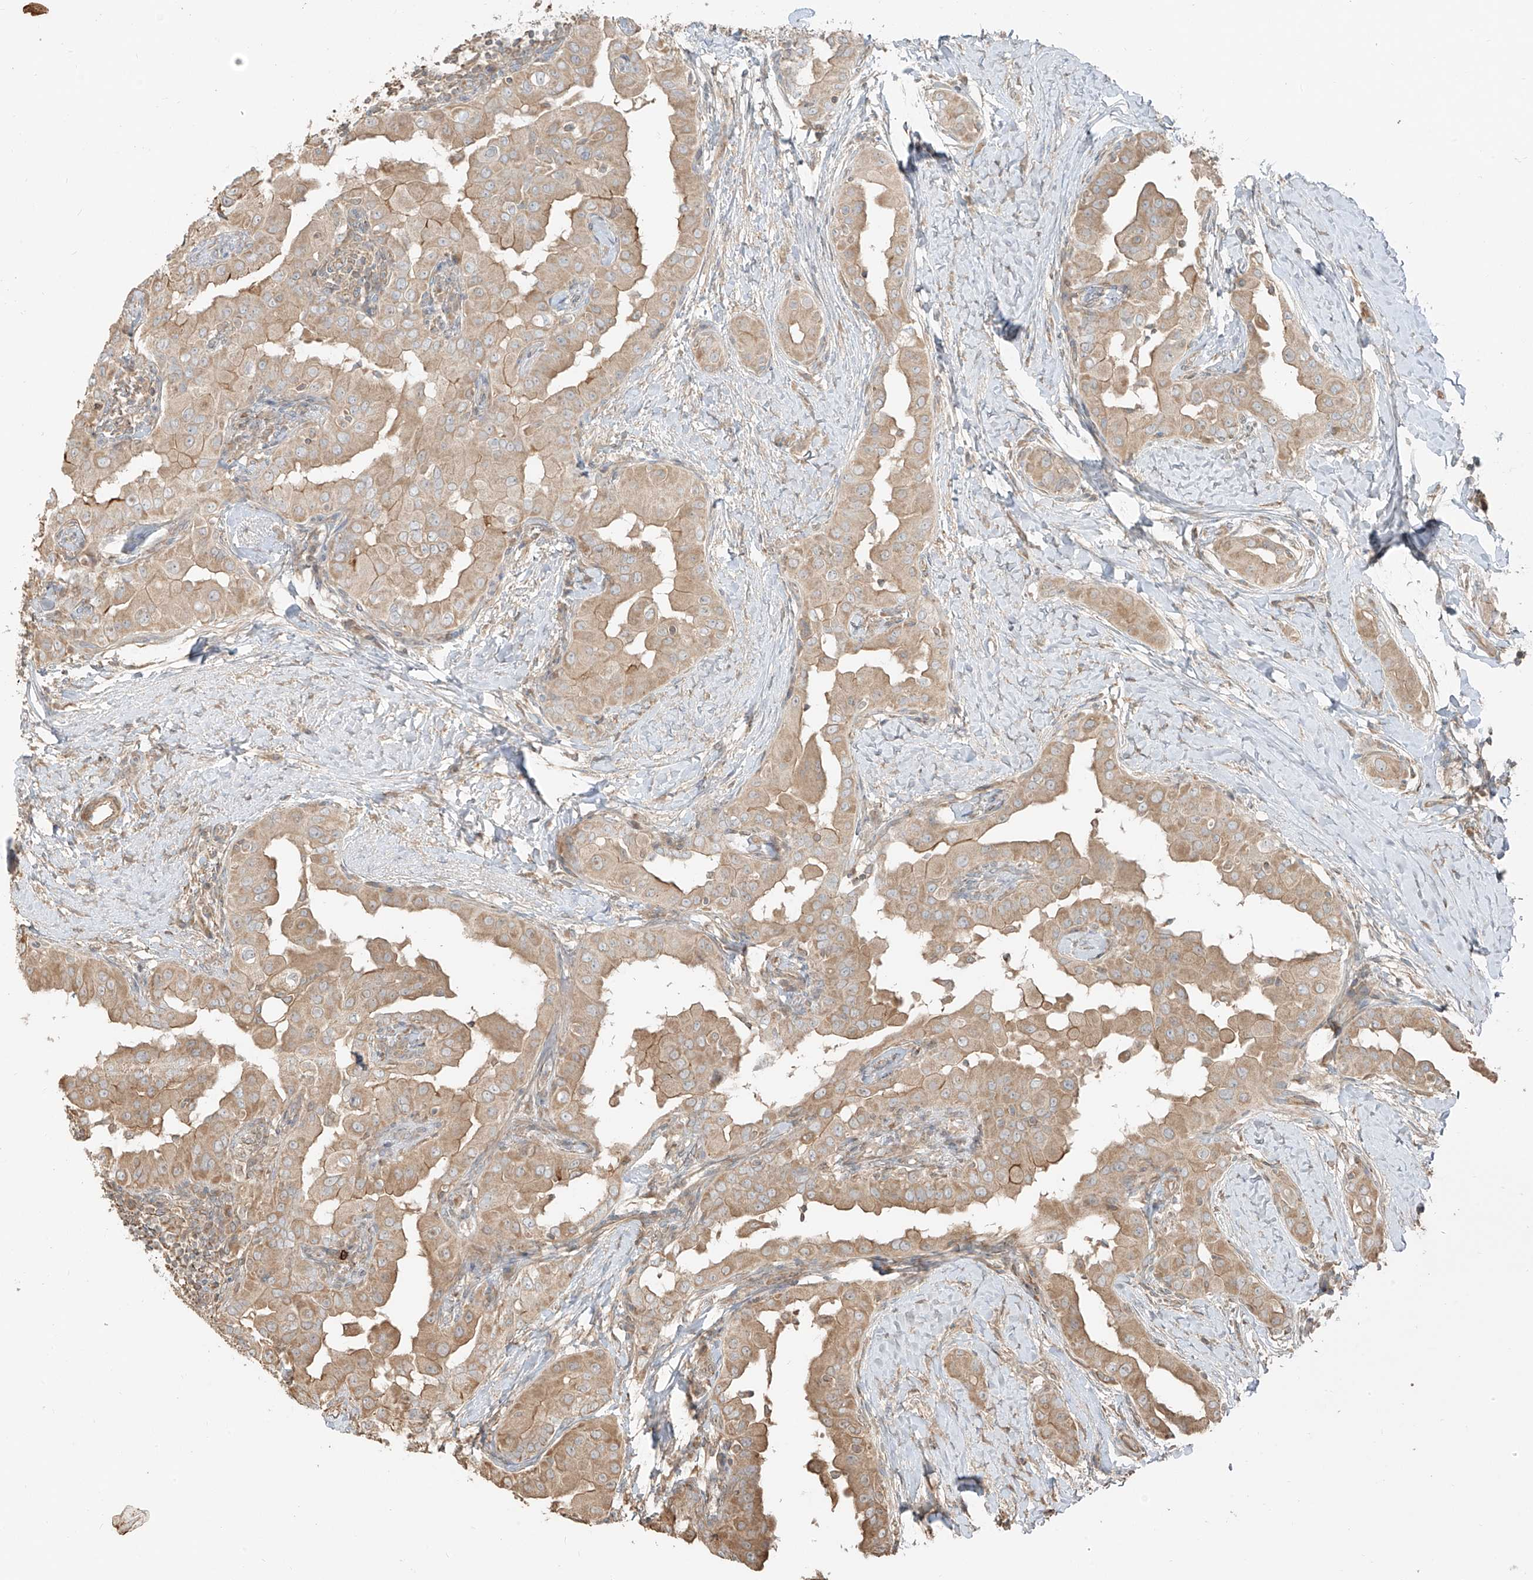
{"staining": {"intensity": "moderate", "quantity": ">75%", "location": "cytoplasmic/membranous"}, "tissue": "thyroid cancer", "cell_type": "Tumor cells", "image_type": "cancer", "snomed": [{"axis": "morphology", "description": "Papillary adenocarcinoma, NOS"}, {"axis": "topography", "description": "Thyroid gland"}], "caption": "Moderate cytoplasmic/membranous staining for a protein is present in approximately >75% of tumor cells of papillary adenocarcinoma (thyroid) using immunohistochemistry.", "gene": "ANKZF1", "patient": {"sex": "male", "age": 33}}